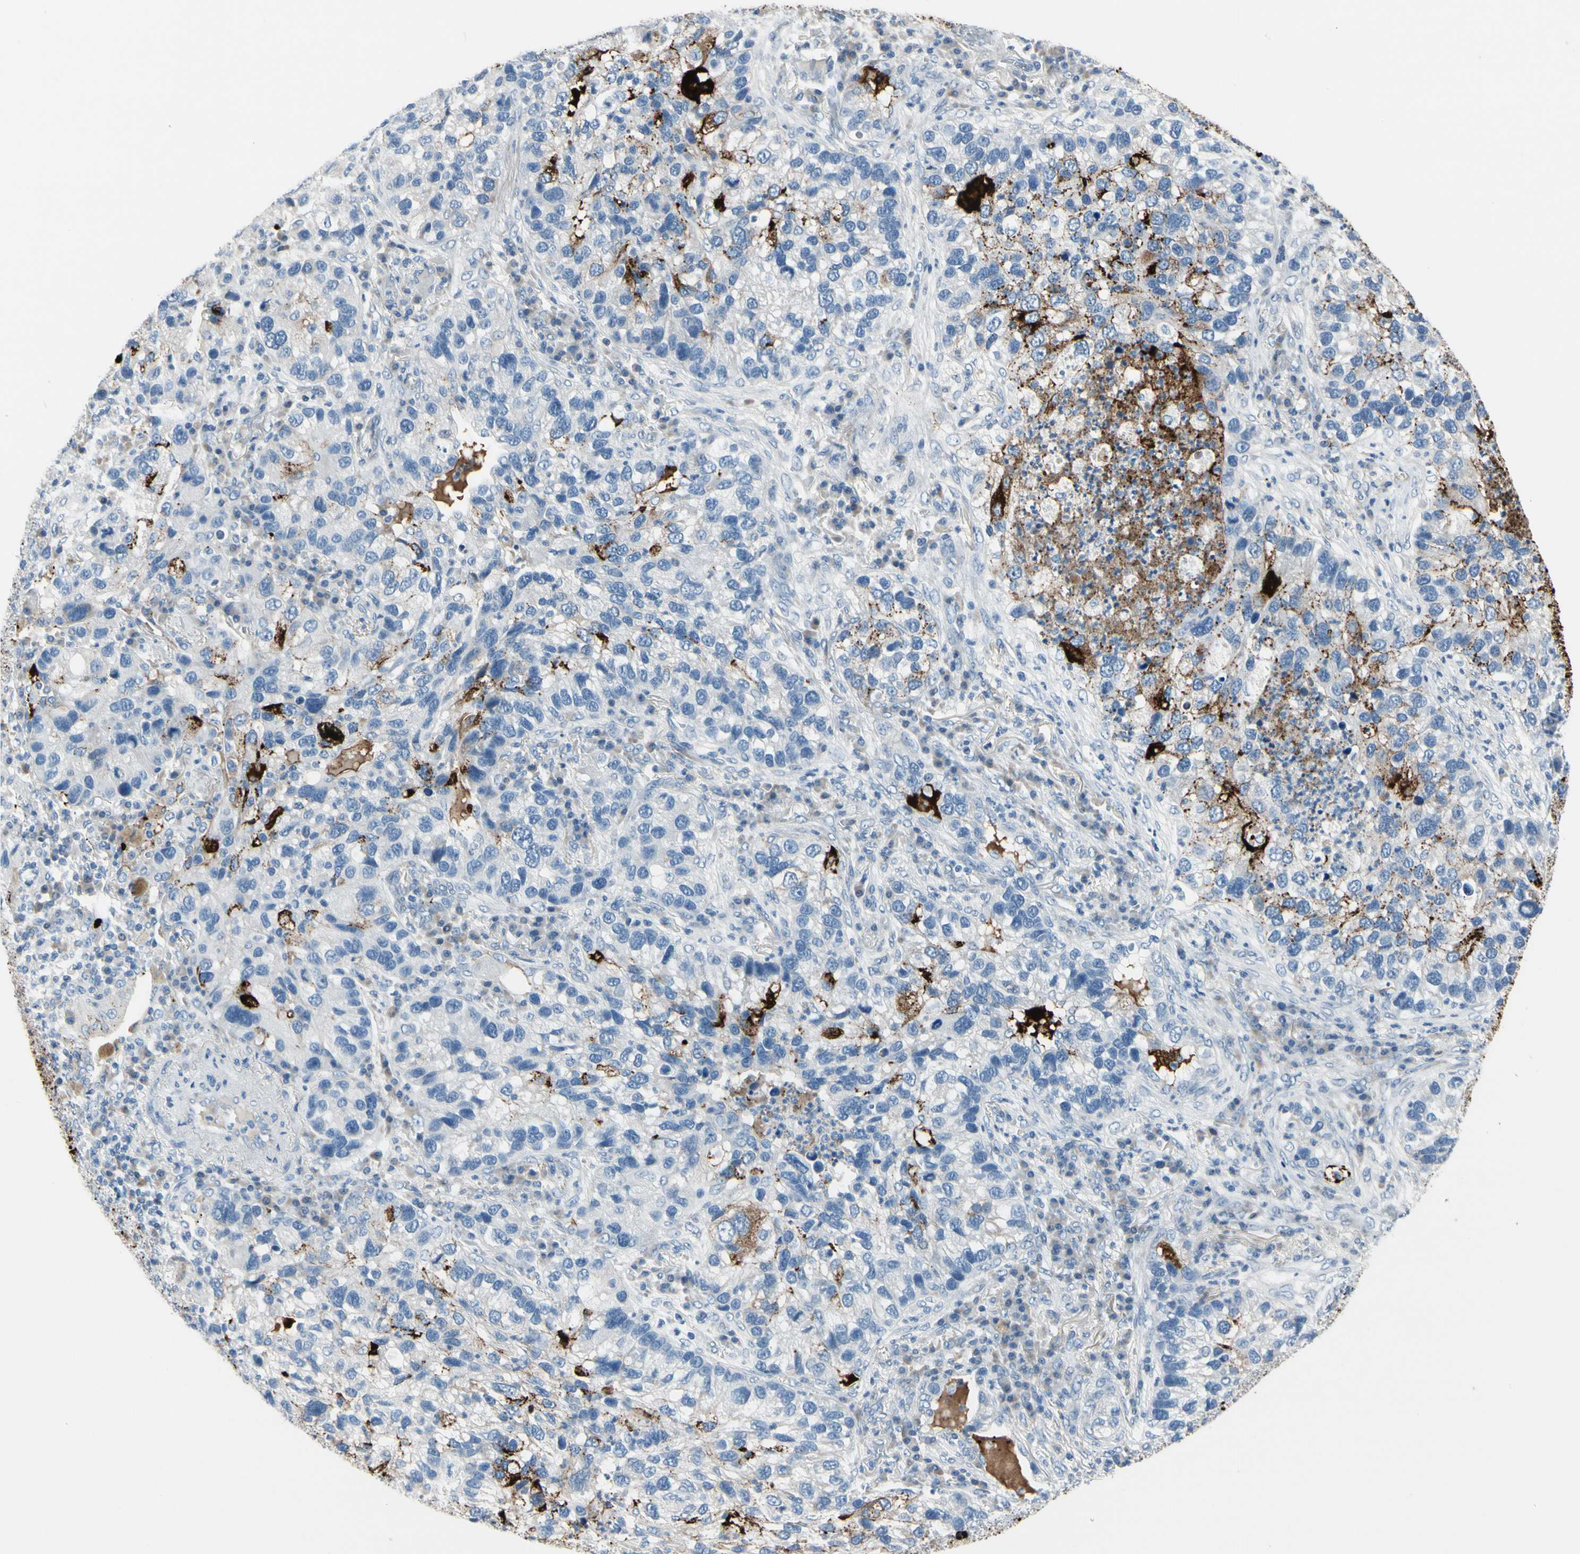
{"staining": {"intensity": "moderate", "quantity": "<25%", "location": "cytoplasmic/membranous"}, "tissue": "lung cancer", "cell_type": "Tumor cells", "image_type": "cancer", "snomed": [{"axis": "morphology", "description": "Normal tissue, NOS"}, {"axis": "morphology", "description": "Adenocarcinoma, NOS"}, {"axis": "topography", "description": "Bronchus"}, {"axis": "topography", "description": "Lung"}], "caption": "Tumor cells show moderate cytoplasmic/membranous staining in about <25% of cells in adenocarcinoma (lung).", "gene": "MUC5B", "patient": {"sex": "male", "age": 54}}